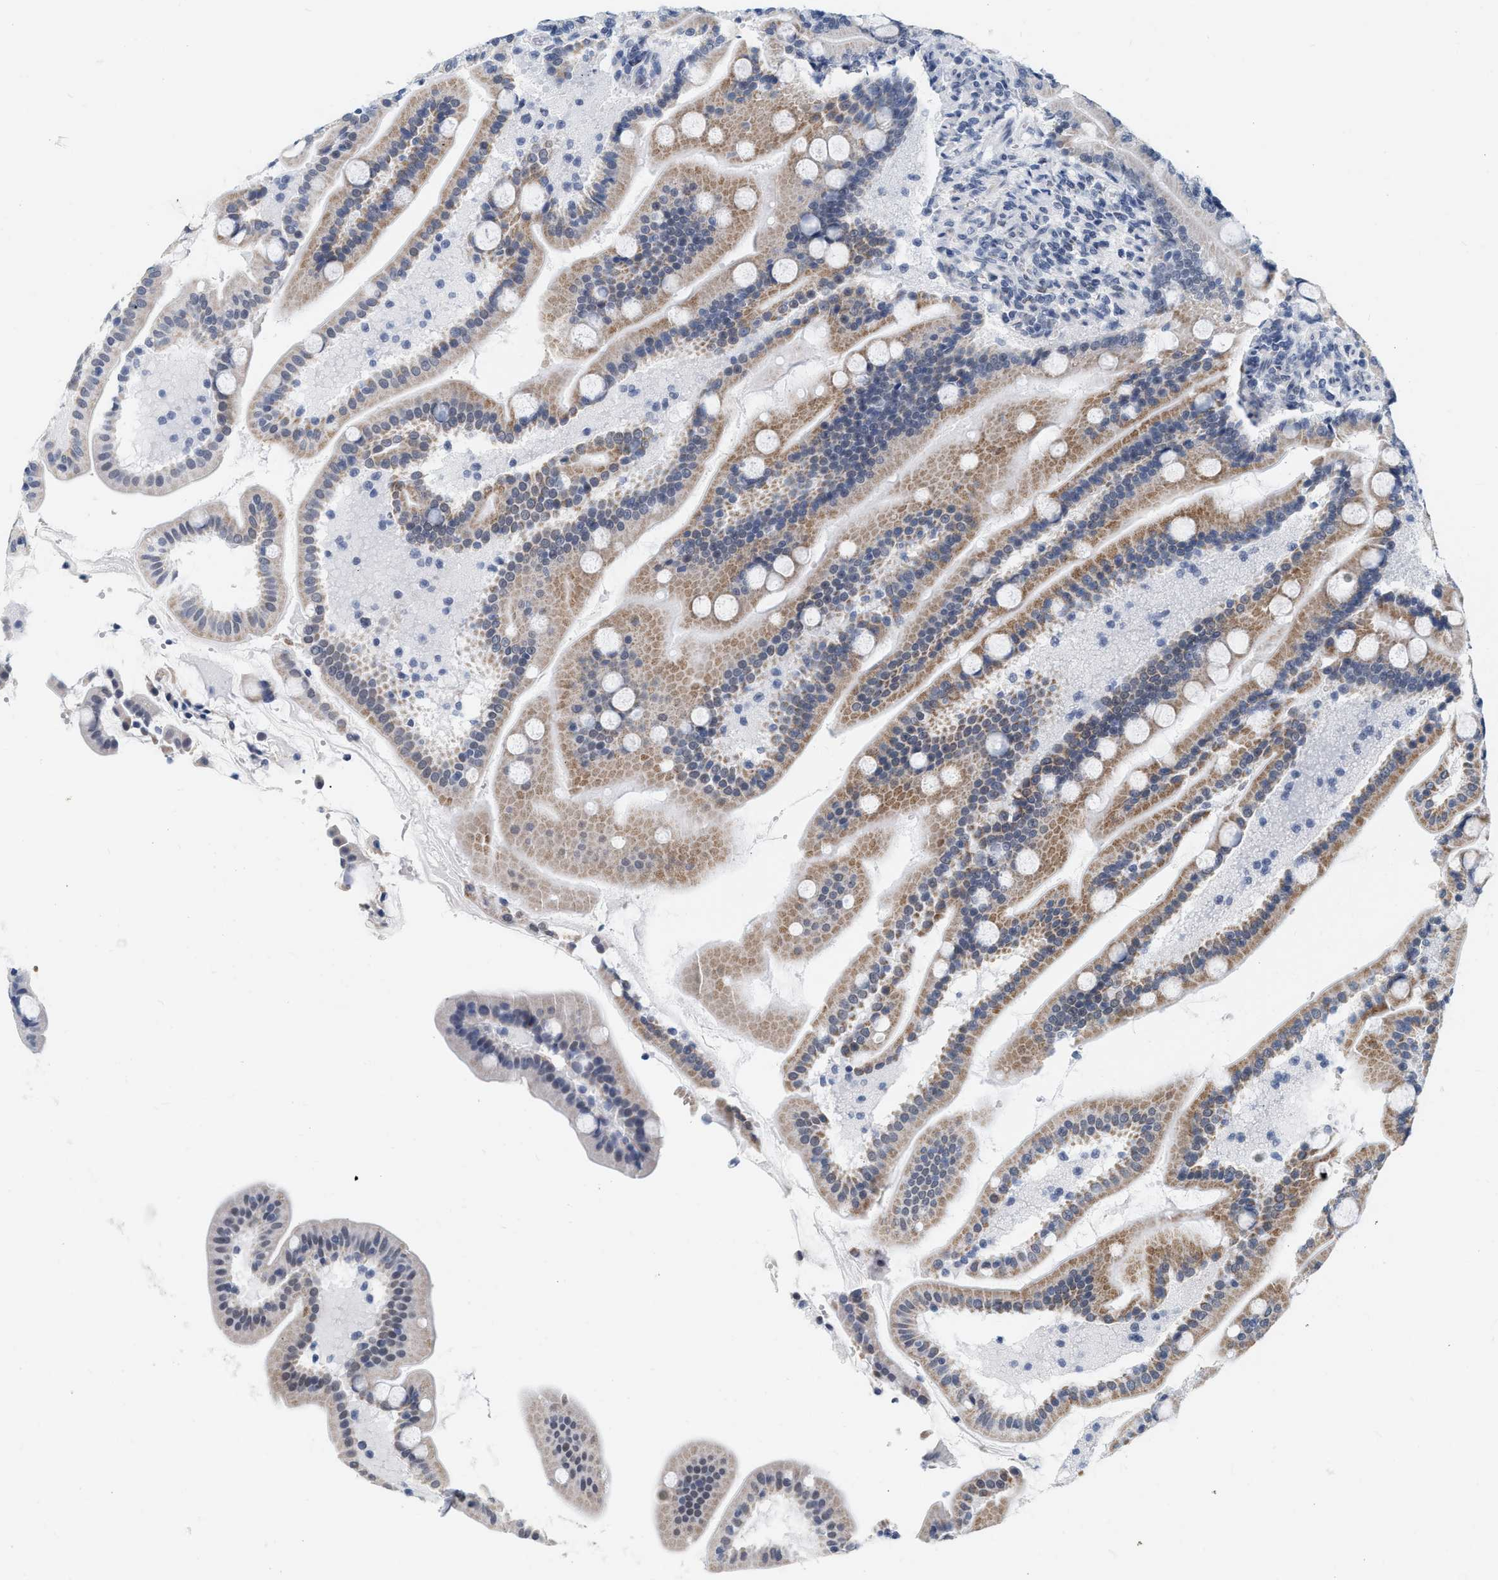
{"staining": {"intensity": "moderate", "quantity": "<25%", "location": "cytoplasmic/membranous"}, "tissue": "duodenum", "cell_type": "Glandular cells", "image_type": "normal", "snomed": [{"axis": "morphology", "description": "Normal tissue, NOS"}, {"axis": "topography", "description": "Duodenum"}], "caption": "Immunohistochemical staining of benign duodenum reveals <25% levels of moderate cytoplasmic/membranous protein staining in approximately <25% of glandular cells. (DAB IHC with brightfield microscopy, high magnification).", "gene": "XIRP1", "patient": {"sex": "male", "age": 54}}